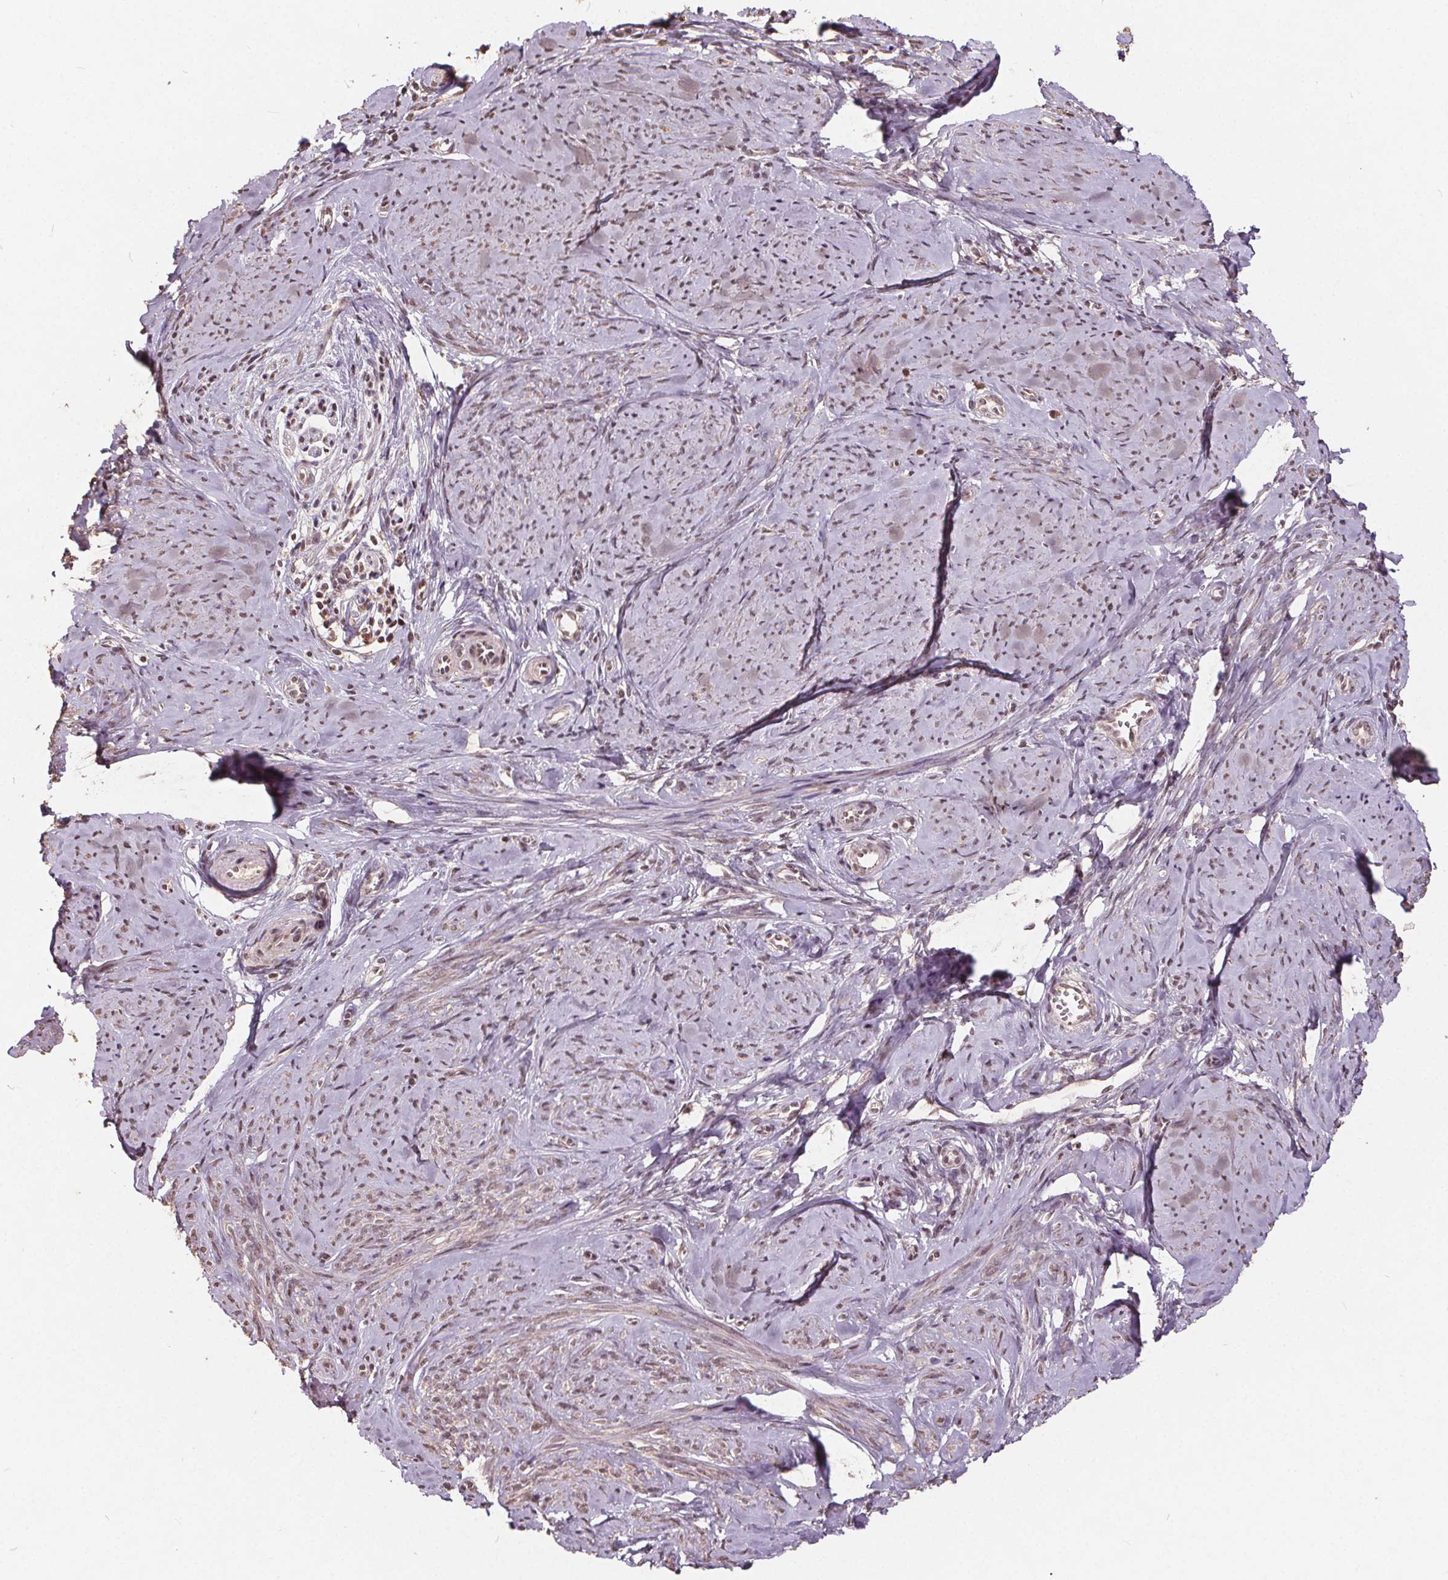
{"staining": {"intensity": "weak", "quantity": ">75%", "location": "cytoplasmic/membranous,nuclear"}, "tissue": "smooth muscle", "cell_type": "Smooth muscle cells", "image_type": "normal", "snomed": [{"axis": "morphology", "description": "Normal tissue, NOS"}, {"axis": "topography", "description": "Smooth muscle"}], "caption": "Immunohistochemistry (IHC) photomicrograph of unremarkable smooth muscle: smooth muscle stained using immunohistochemistry exhibits low levels of weak protein expression localized specifically in the cytoplasmic/membranous,nuclear of smooth muscle cells, appearing as a cytoplasmic/membranous,nuclear brown color.", "gene": "DNMT3B", "patient": {"sex": "female", "age": 48}}